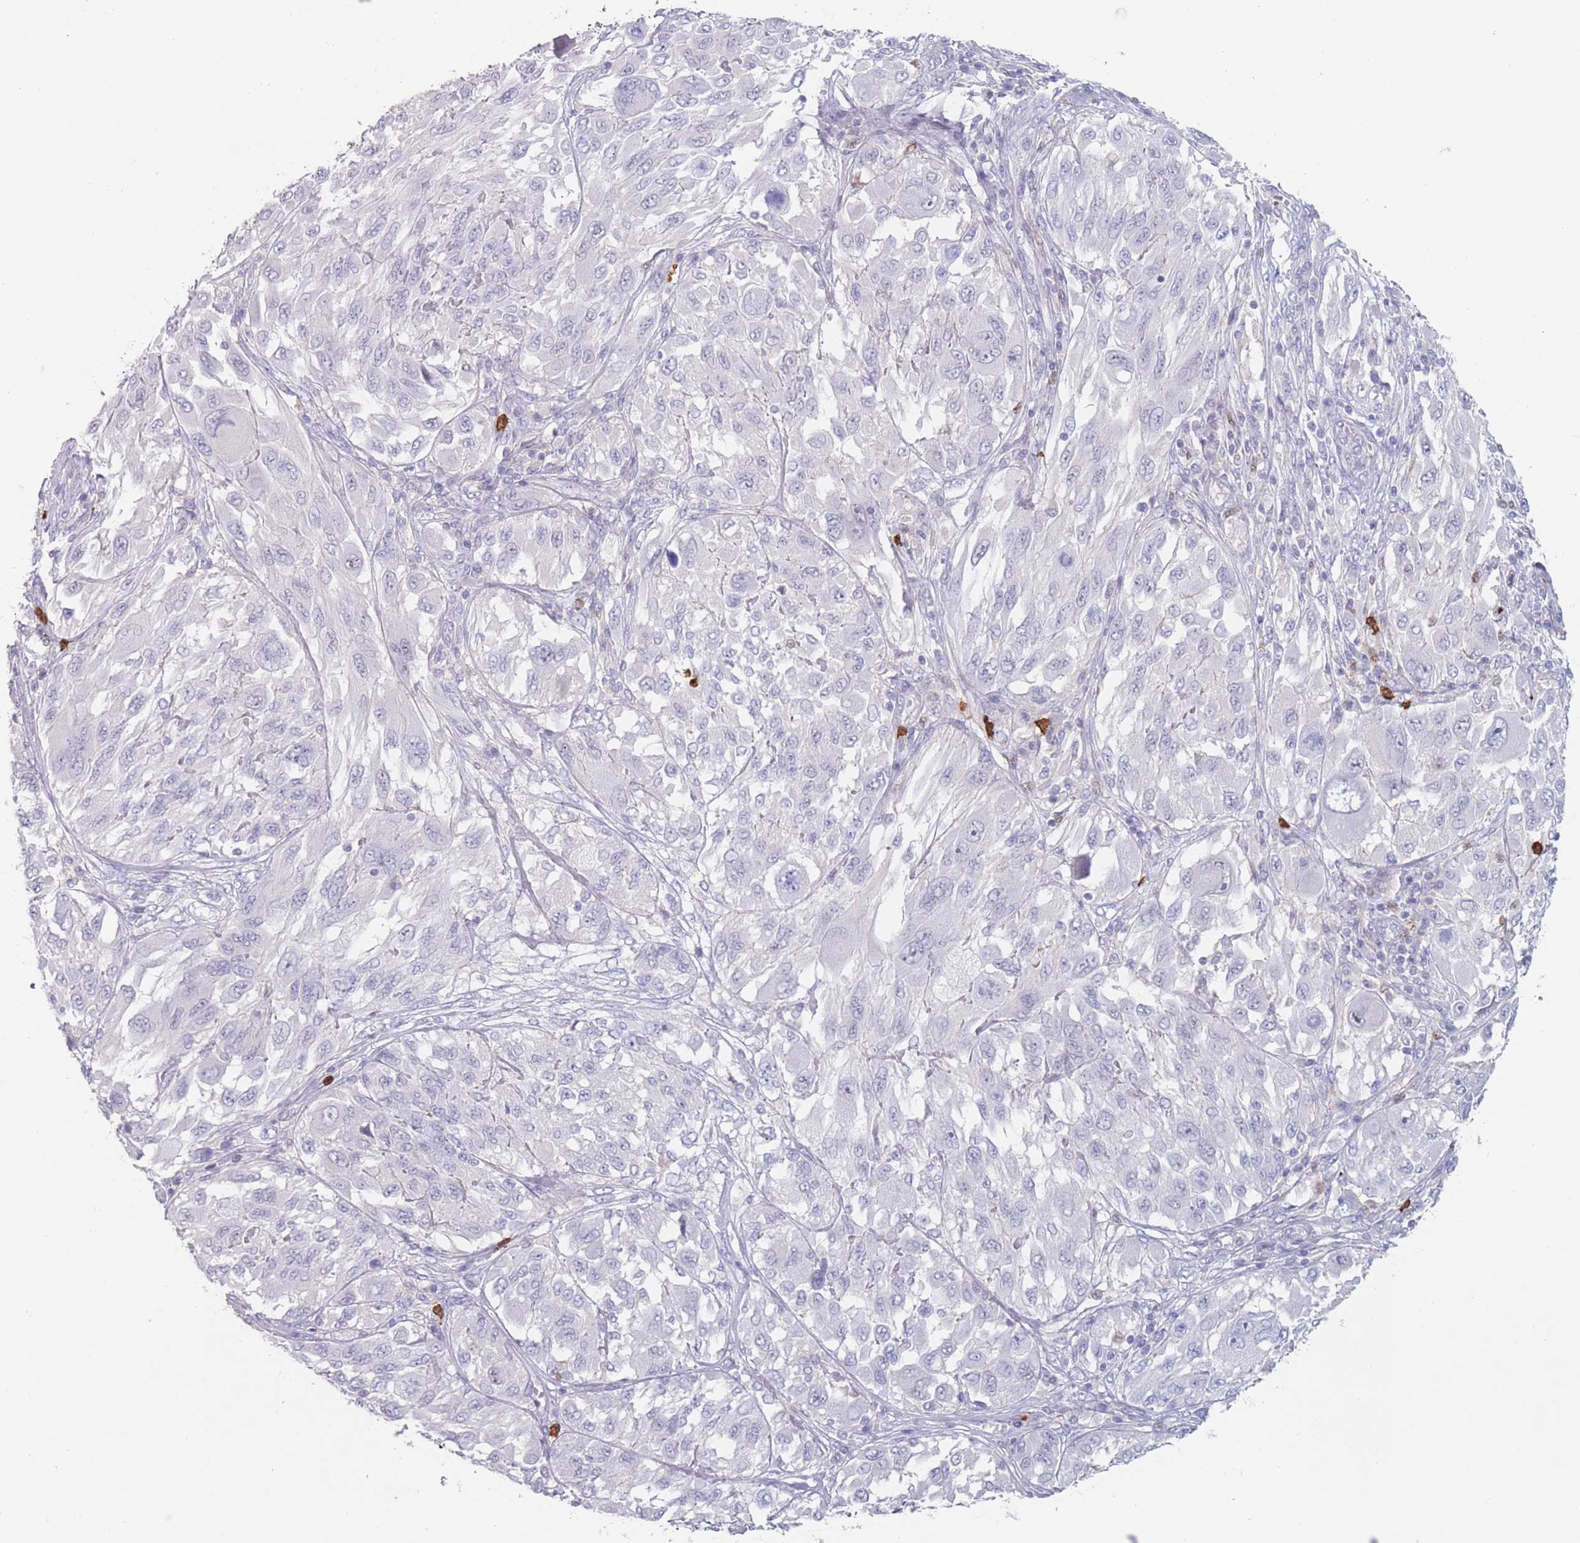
{"staining": {"intensity": "negative", "quantity": "none", "location": "none"}, "tissue": "melanoma", "cell_type": "Tumor cells", "image_type": "cancer", "snomed": [{"axis": "morphology", "description": "Malignant melanoma, NOS"}, {"axis": "topography", "description": "Skin"}], "caption": "A high-resolution photomicrograph shows immunohistochemistry staining of malignant melanoma, which shows no significant staining in tumor cells.", "gene": "ATP1A3", "patient": {"sex": "female", "age": 91}}